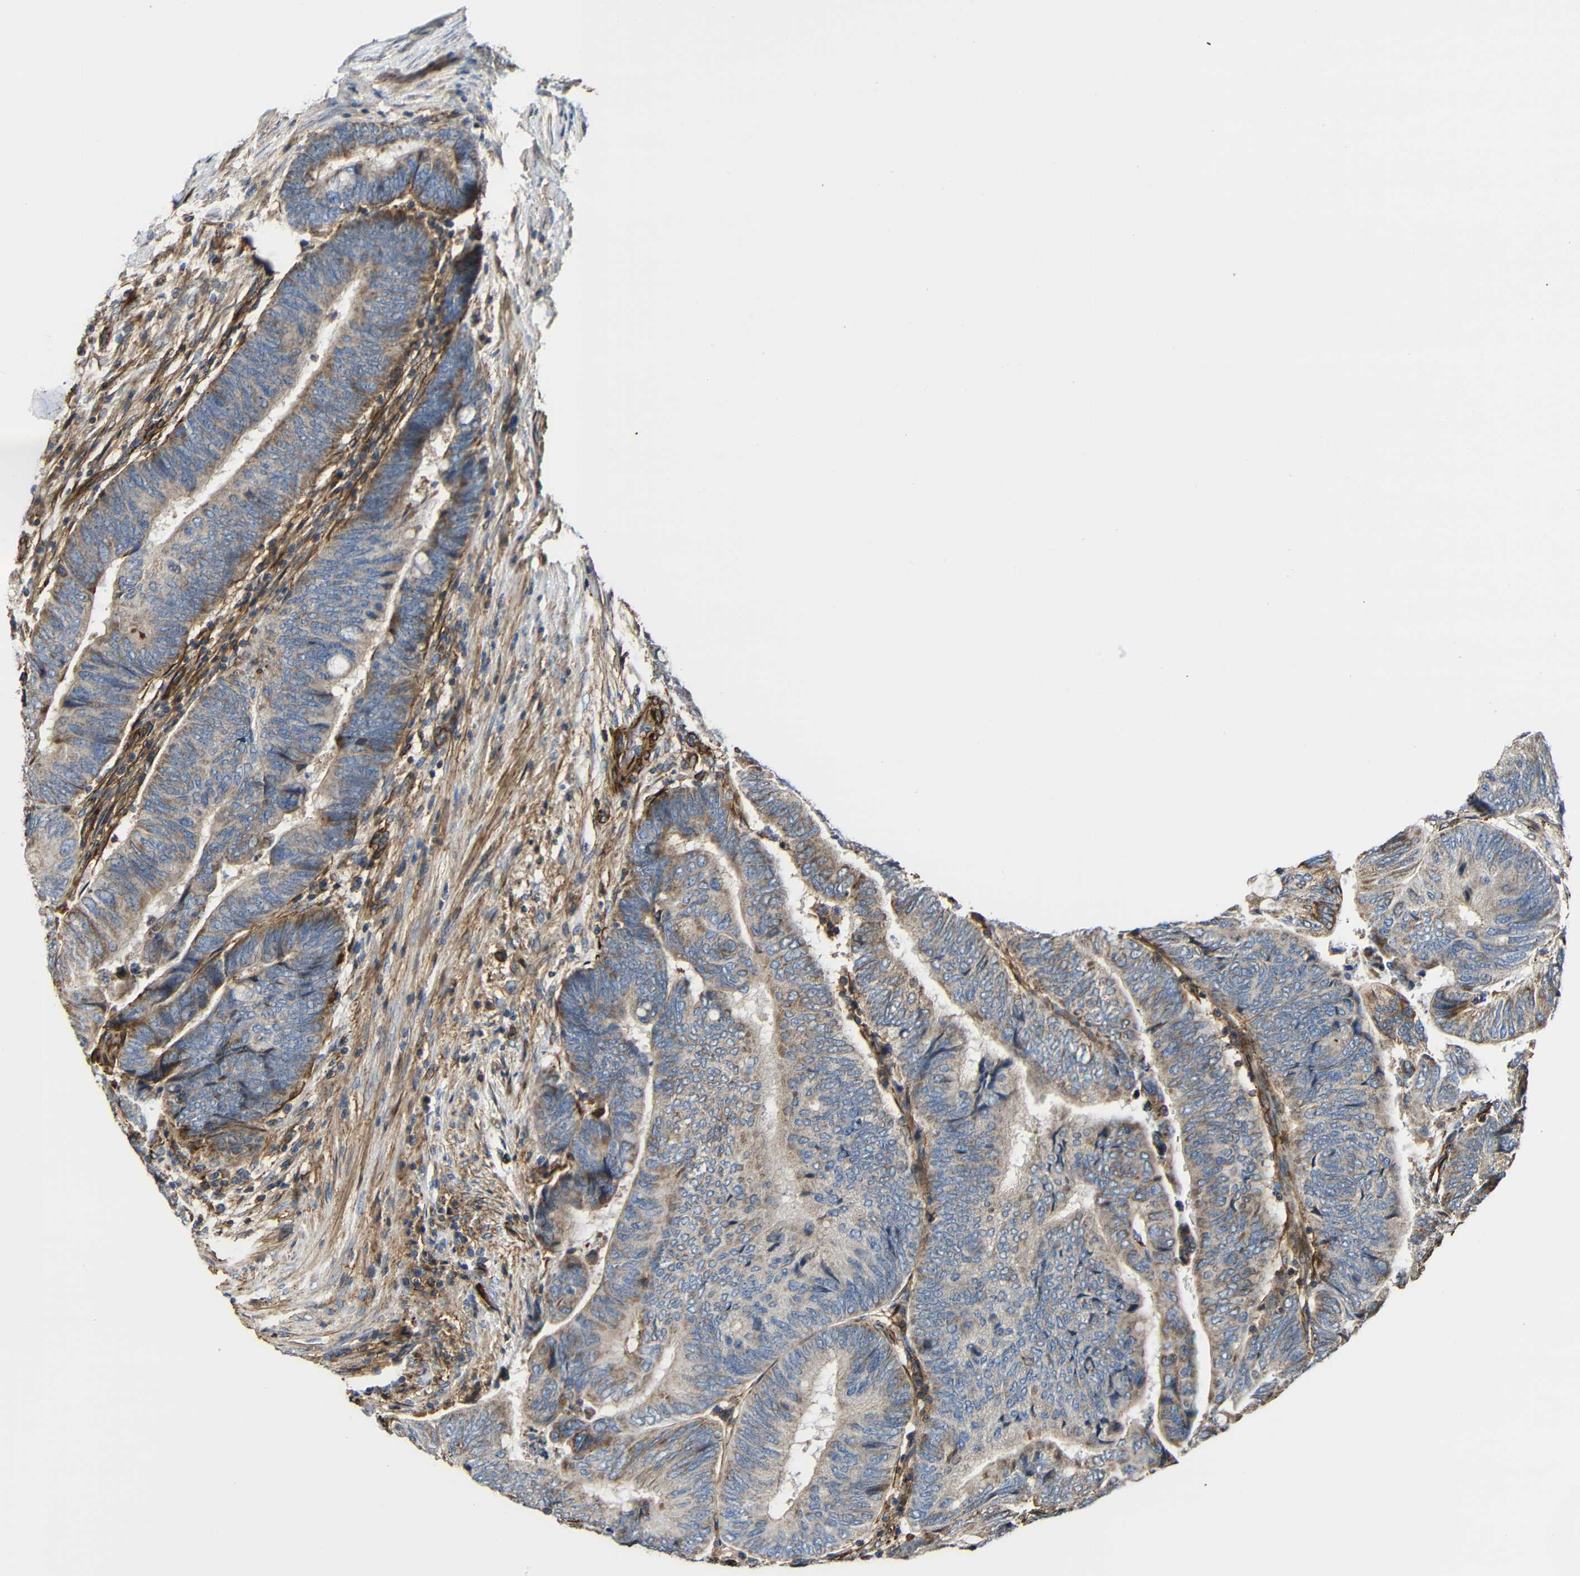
{"staining": {"intensity": "moderate", "quantity": ">75%", "location": "cytoplasmic/membranous"}, "tissue": "colorectal cancer", "cell_type": "Tumor cells", "image_type": "cancer", "snomed": [{"axis": "morphology", "description": "Normal tissue, NOS"}, {"axis": "morphology", "description": "Adenocarcinoma, NOS"}, {"axis": "topography", "description": "Rectum"}, {"axis": "topography", "description": "Peripheral nerve tissue"}], "caption": "Immunohistochemistry micrograph of neoplastic tissue: human colorectal cancer stained using IHC displays medium levels of moderate protein expression localized specifically in the cytoplasmic/membranous of tumor cells, appearing as a cytoplasmic/membranous brown color.", "gene": "IGSF10", "patient": {"sex": "male", "age": 92}}